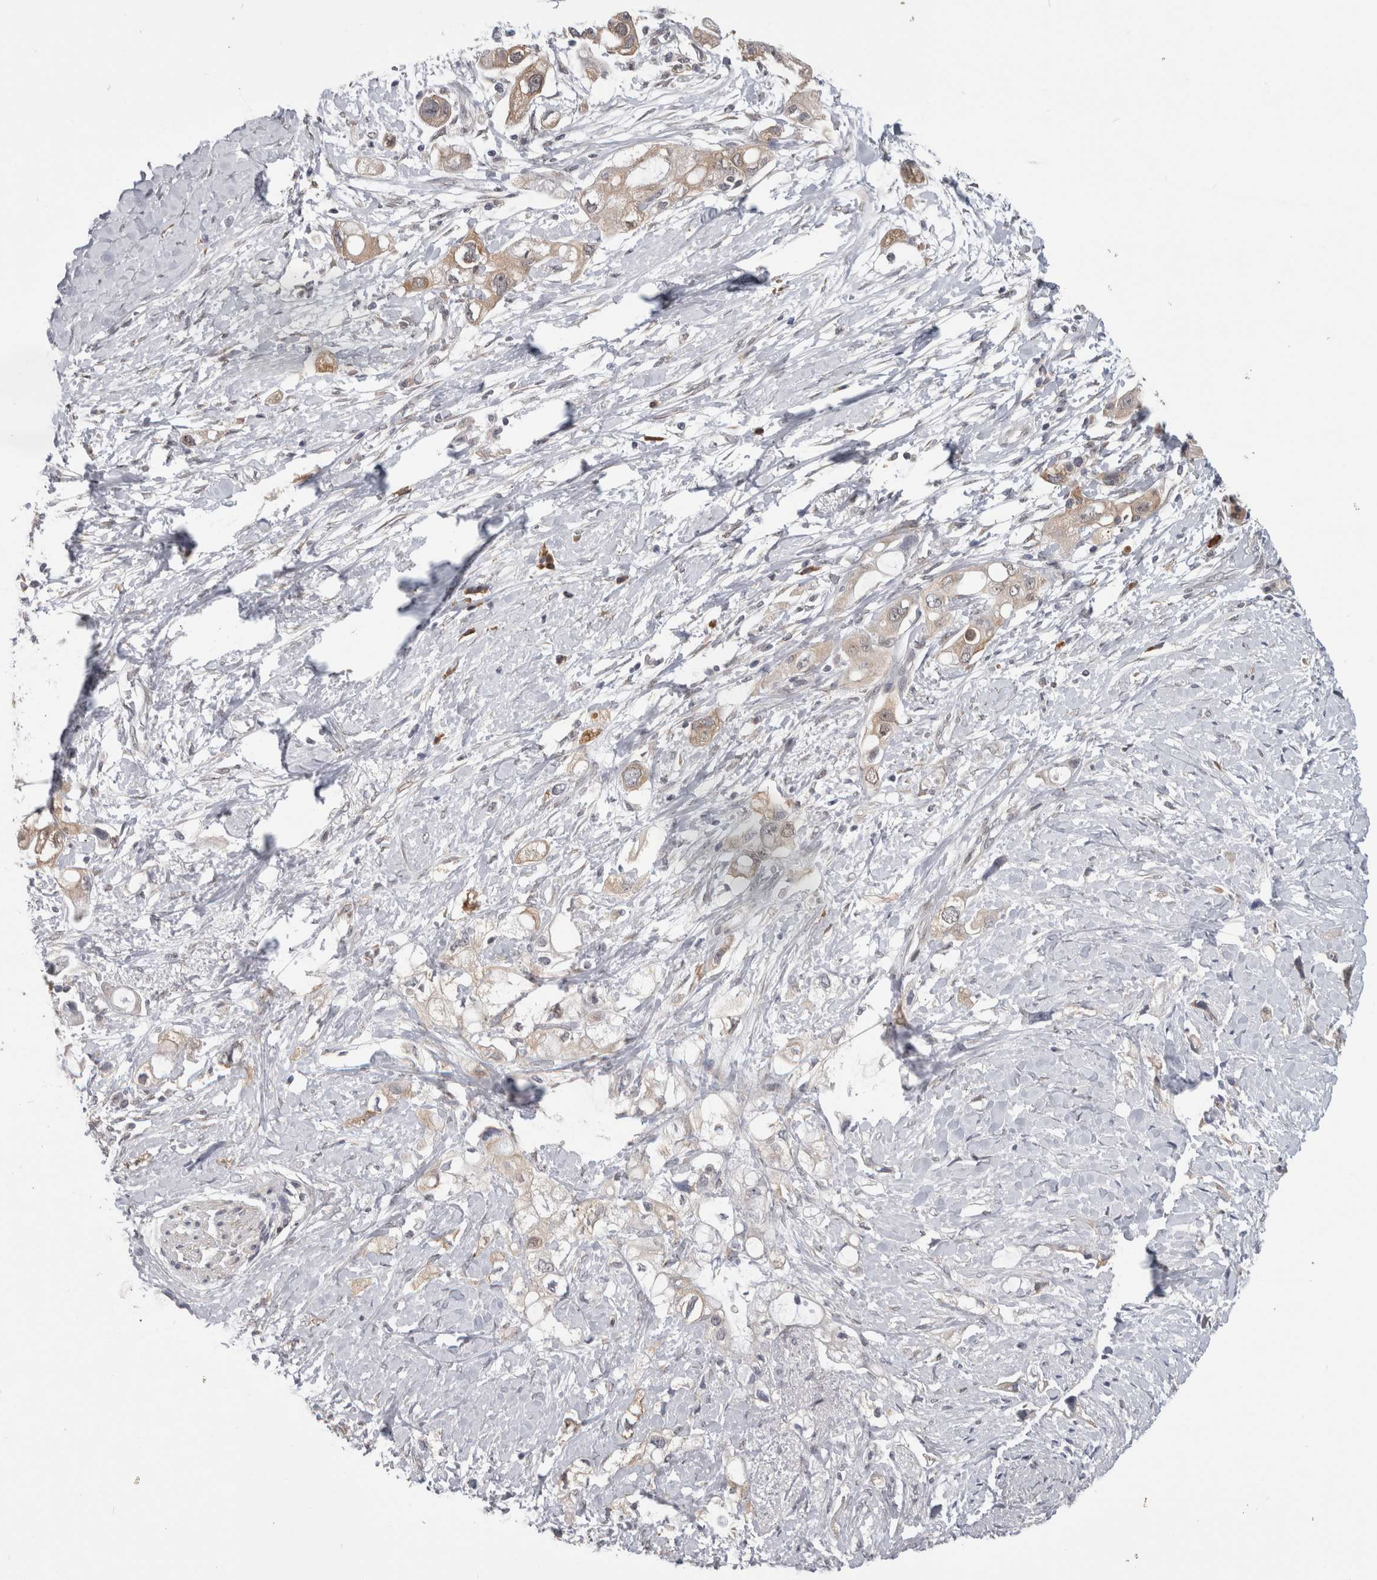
{"staining": {"intensity": "weak", "quantity": ">75%", "location": "cytoplasmic/membranous"}, "tissue": "pancreatic cancer", "cell_type": "Tumor cells", "image_type": "cancer", "snomed": [{"axis": "morphology", "description": "Adenocarcinoma, NOS"}, {"axis": "topography", "description": "Pancreas"}], "caption": "Immunohistochemistry (IHC) histopathology image of human pancreatic adenocarcinoma stained for a protein (brown), which demonstrates low levels of weak cytoplasmic/membranous staining in about >75% of tumor cells.", "gene": "TMEM242", "patient": {"sex": "female", "age": 56}}